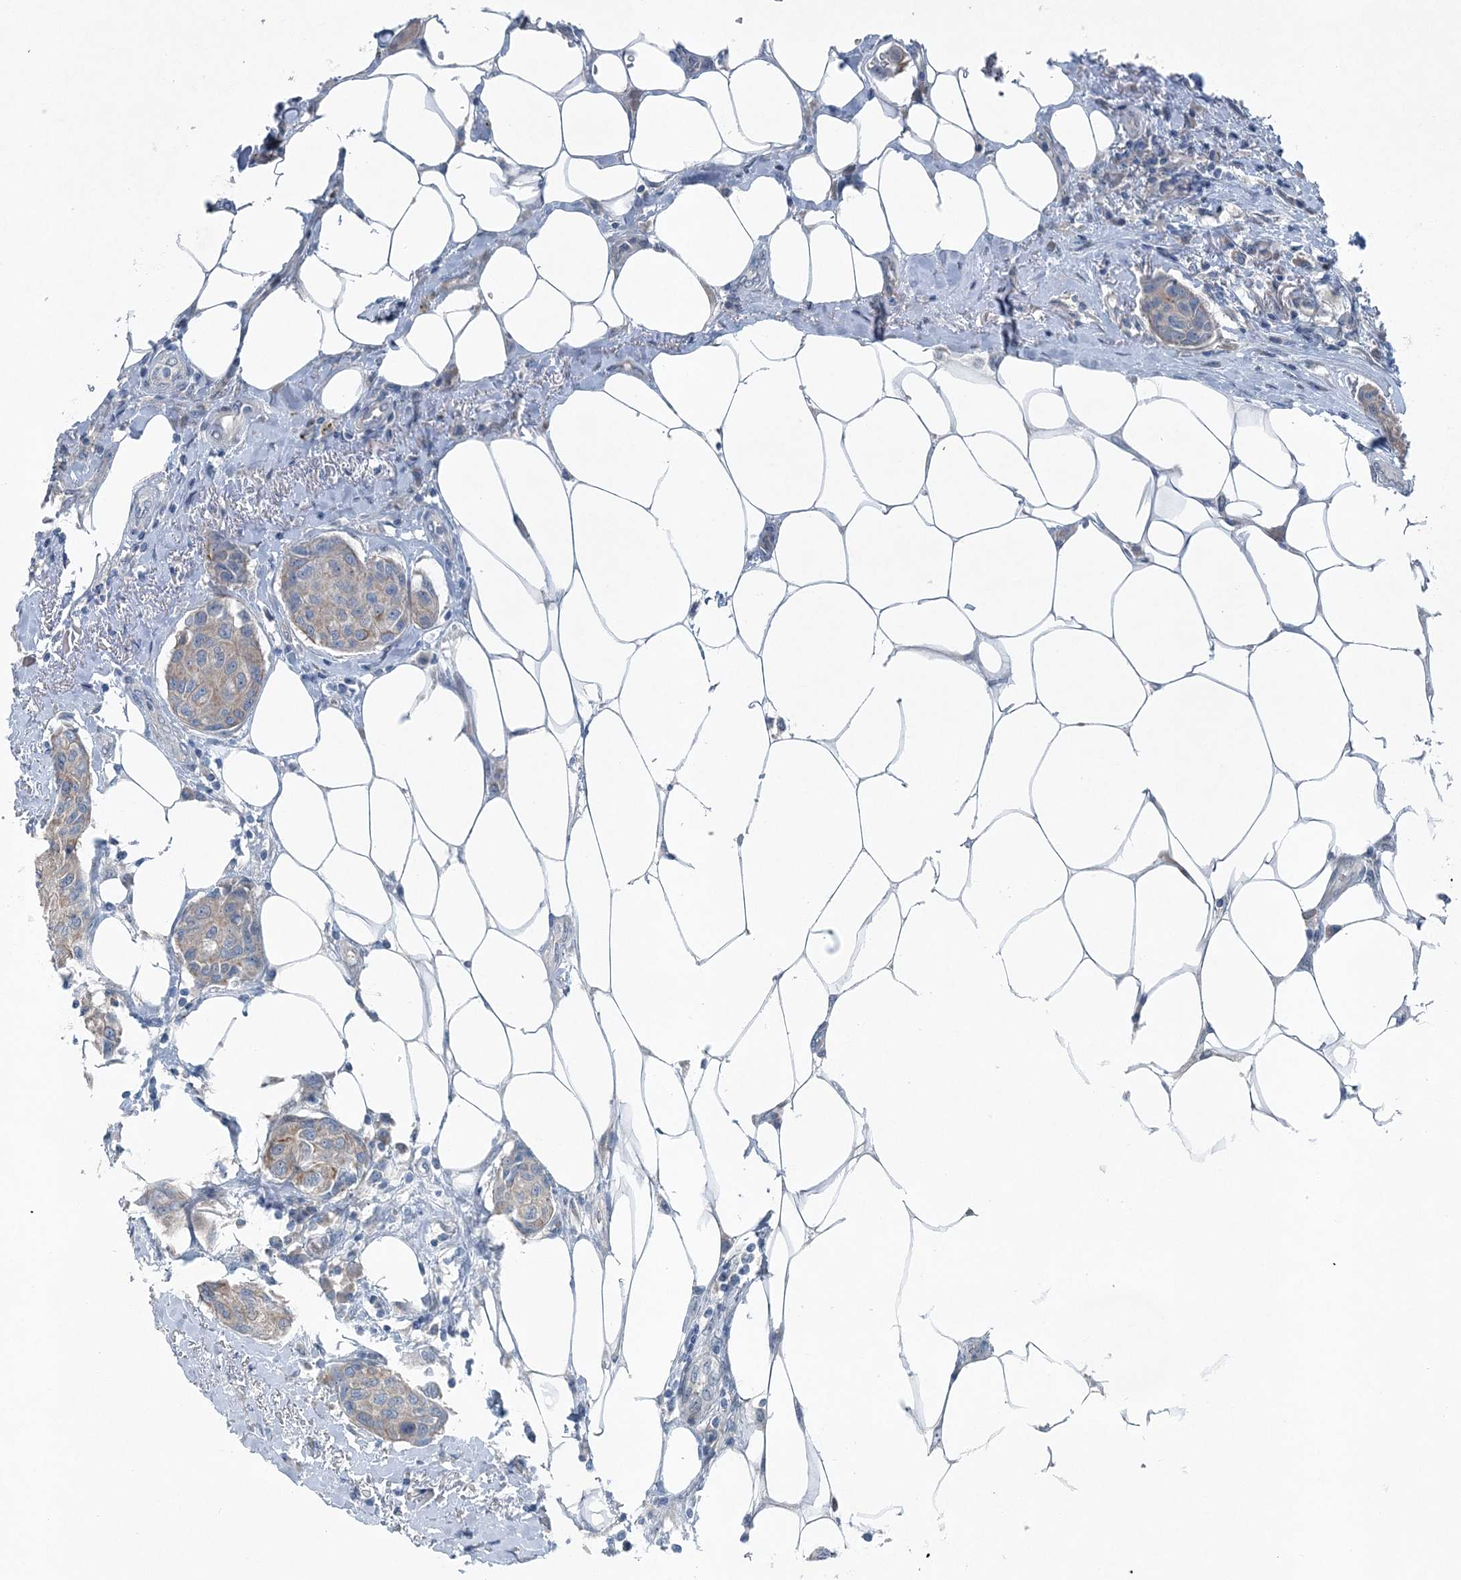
{"staining": {"intensity": "negative", "quantity": "none", "location": "none"}, "tissue": "breast cancer", "cell_type": "Tumor cells", "image_type": "cancer", "snomed": [{"axis": "morphology", "description": "Duct carcinoma"}, {"axis": "topography", "description": "Breast"}], "caption": "IHC micrograph of breast intraductal carcinoma stained for a protein (brown), which shows no positivity in tumor cells.", "gene": "KIAA1586", "patient": {"sex": "female", "age": 80}}